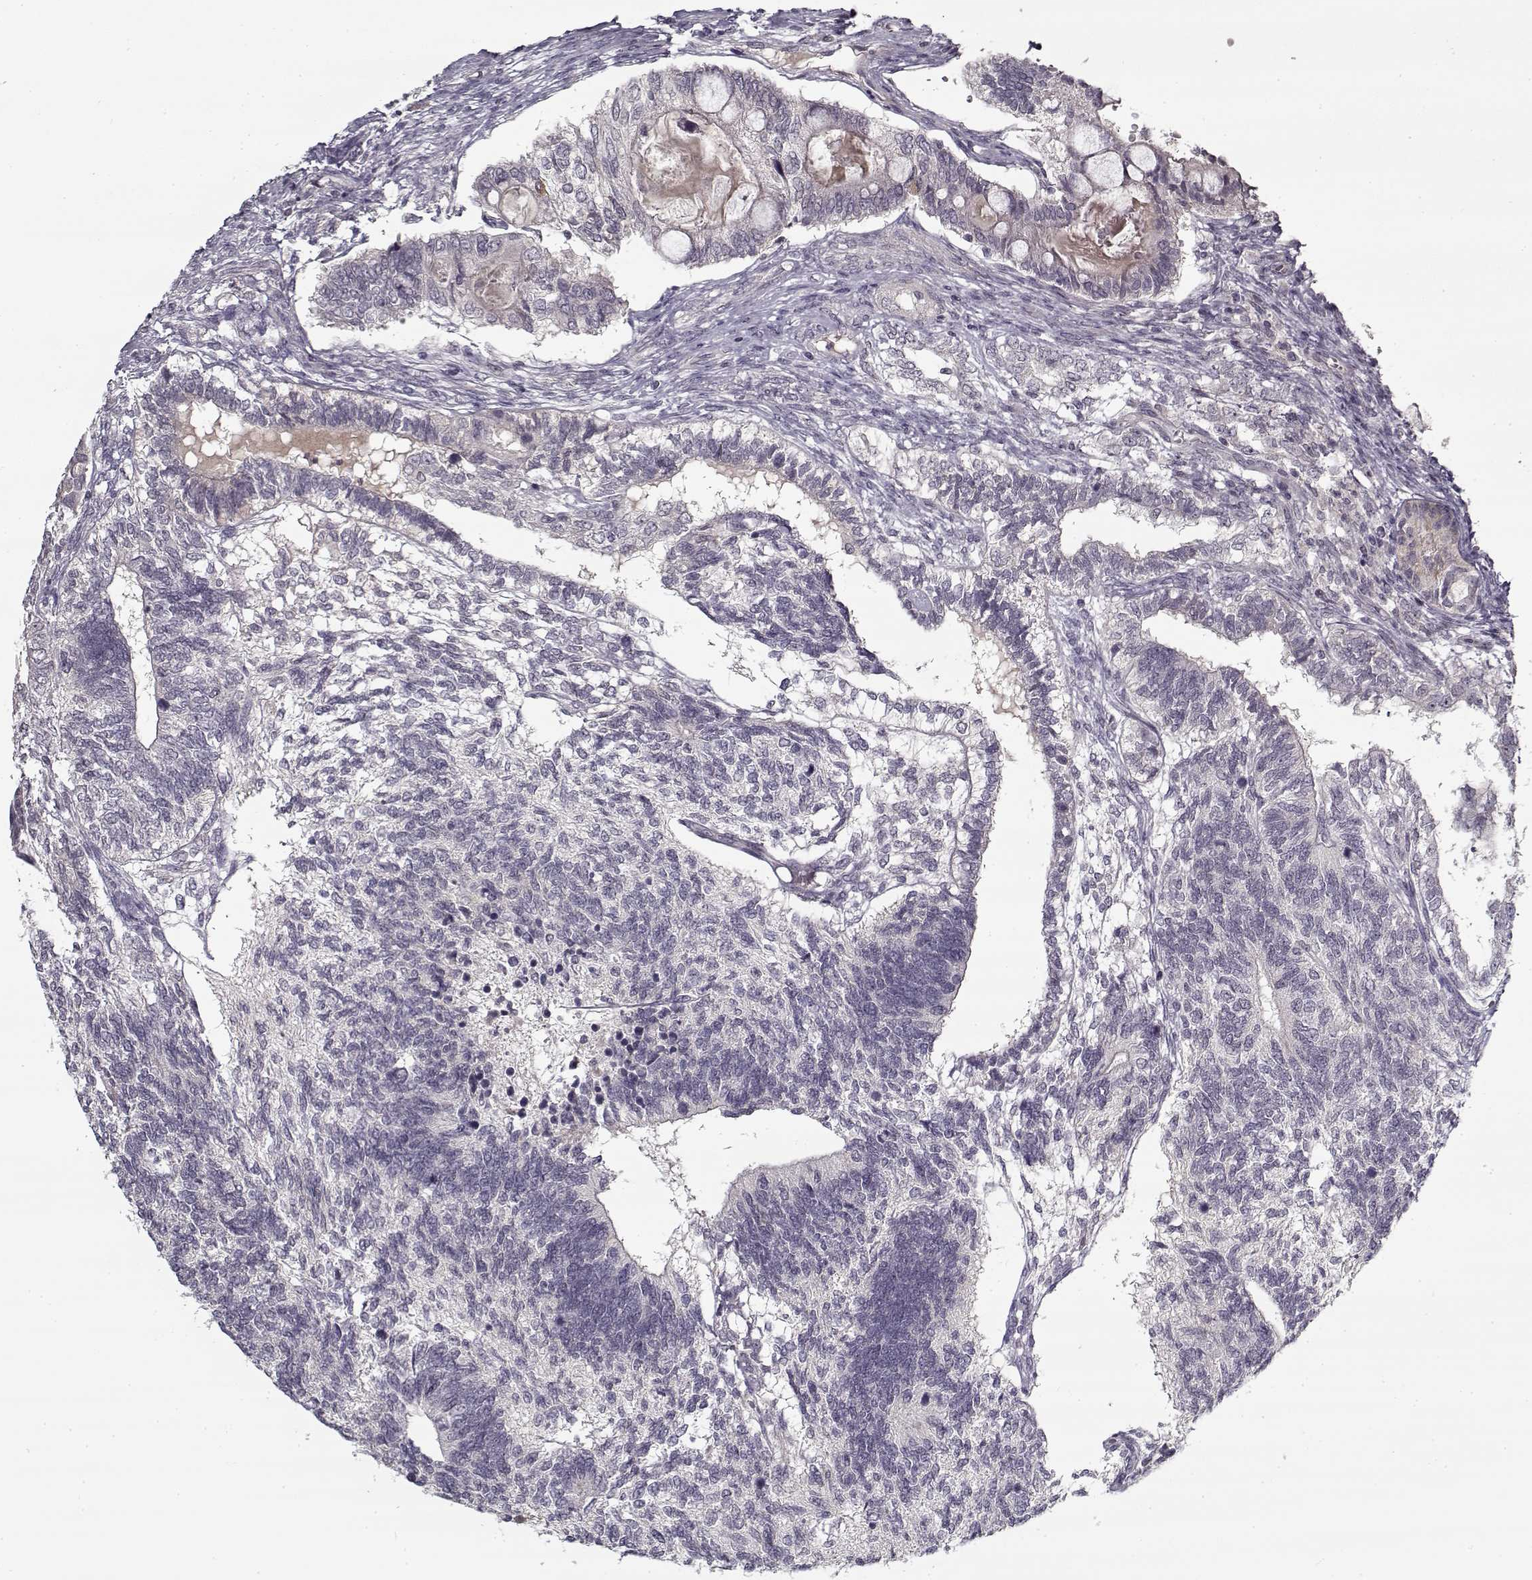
{"staining": {"intensity": "negative", "quantity": "none", "location": "none"}, "tissue": "testis cancer", "cell_type": "Tumor cells", "image_type": "cancer", "snomed": [{"axis": "morphology", "description": "Seminoma, NOS"}, {"axis": "morphology", "description": "Carcinoma, Embryonal, NOS"}, {"axis": "topography", "description": "Testis"}], "caption": "This is an immunohistochemistry image of seminoma (testis). There is no staining in tumor cells.", "gene": "LAMA2", "patient": {"sex": "male", "age": 41}}